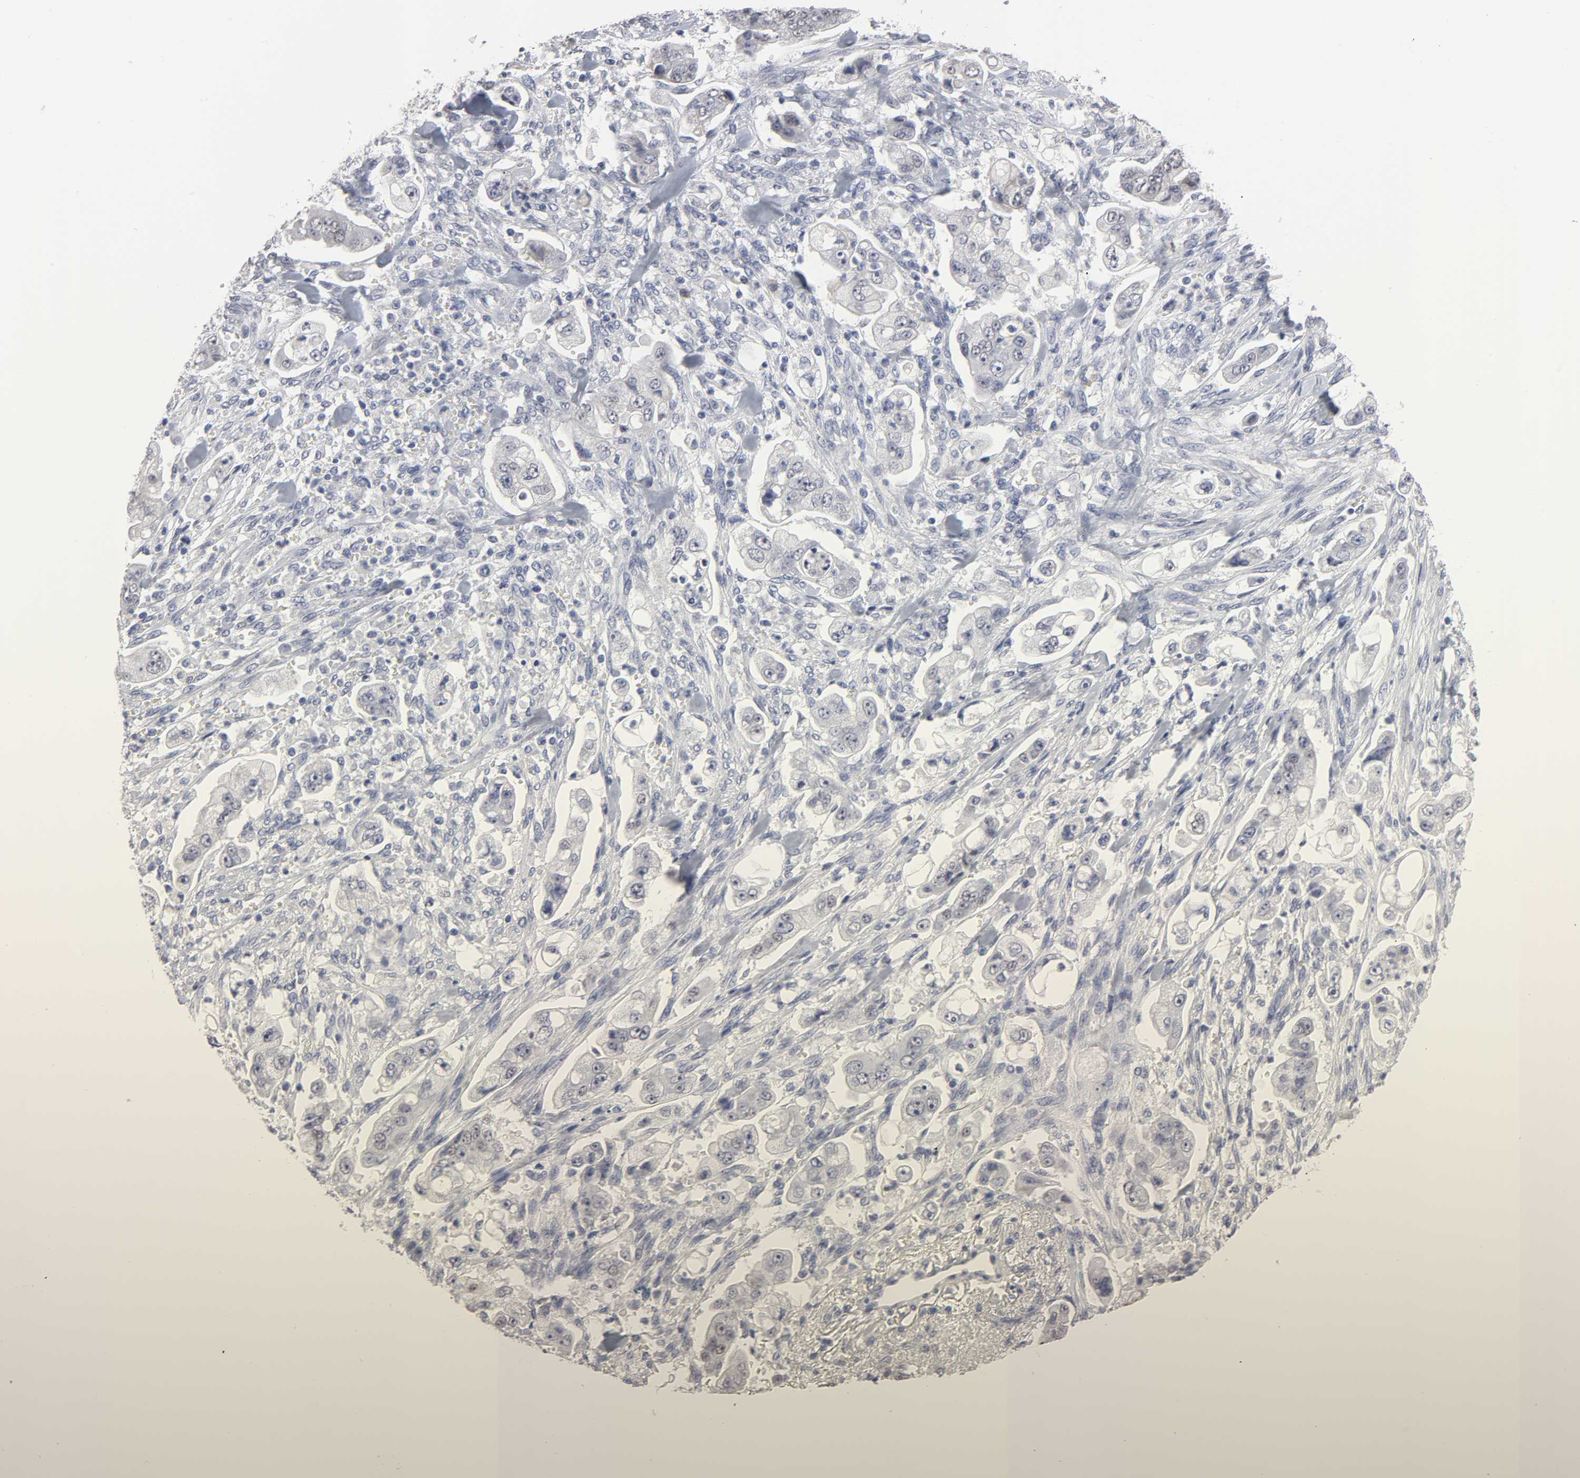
{"staining": {"intensity": "negative", "quantity": "none", "location": "none"}, "tissue": "stomach cancer", "cell_type": "Tumor cells", "image_type": "cancer", "snomed": [{"axis": "morphology", "description": "Adenocarcinoma, NOS"}, {"axis": "topography", "description": "Stomach"}], "caption": "High power microscopy photomicrograph of an immunohistochemistry photomicrograph of stomach cancer (adenocarcinoma), revealing no significant staining in tumor cells. Nuclei are stained in blue.", "gene": "HNF4A", "patient": {"sex": "male", "age": 62}}